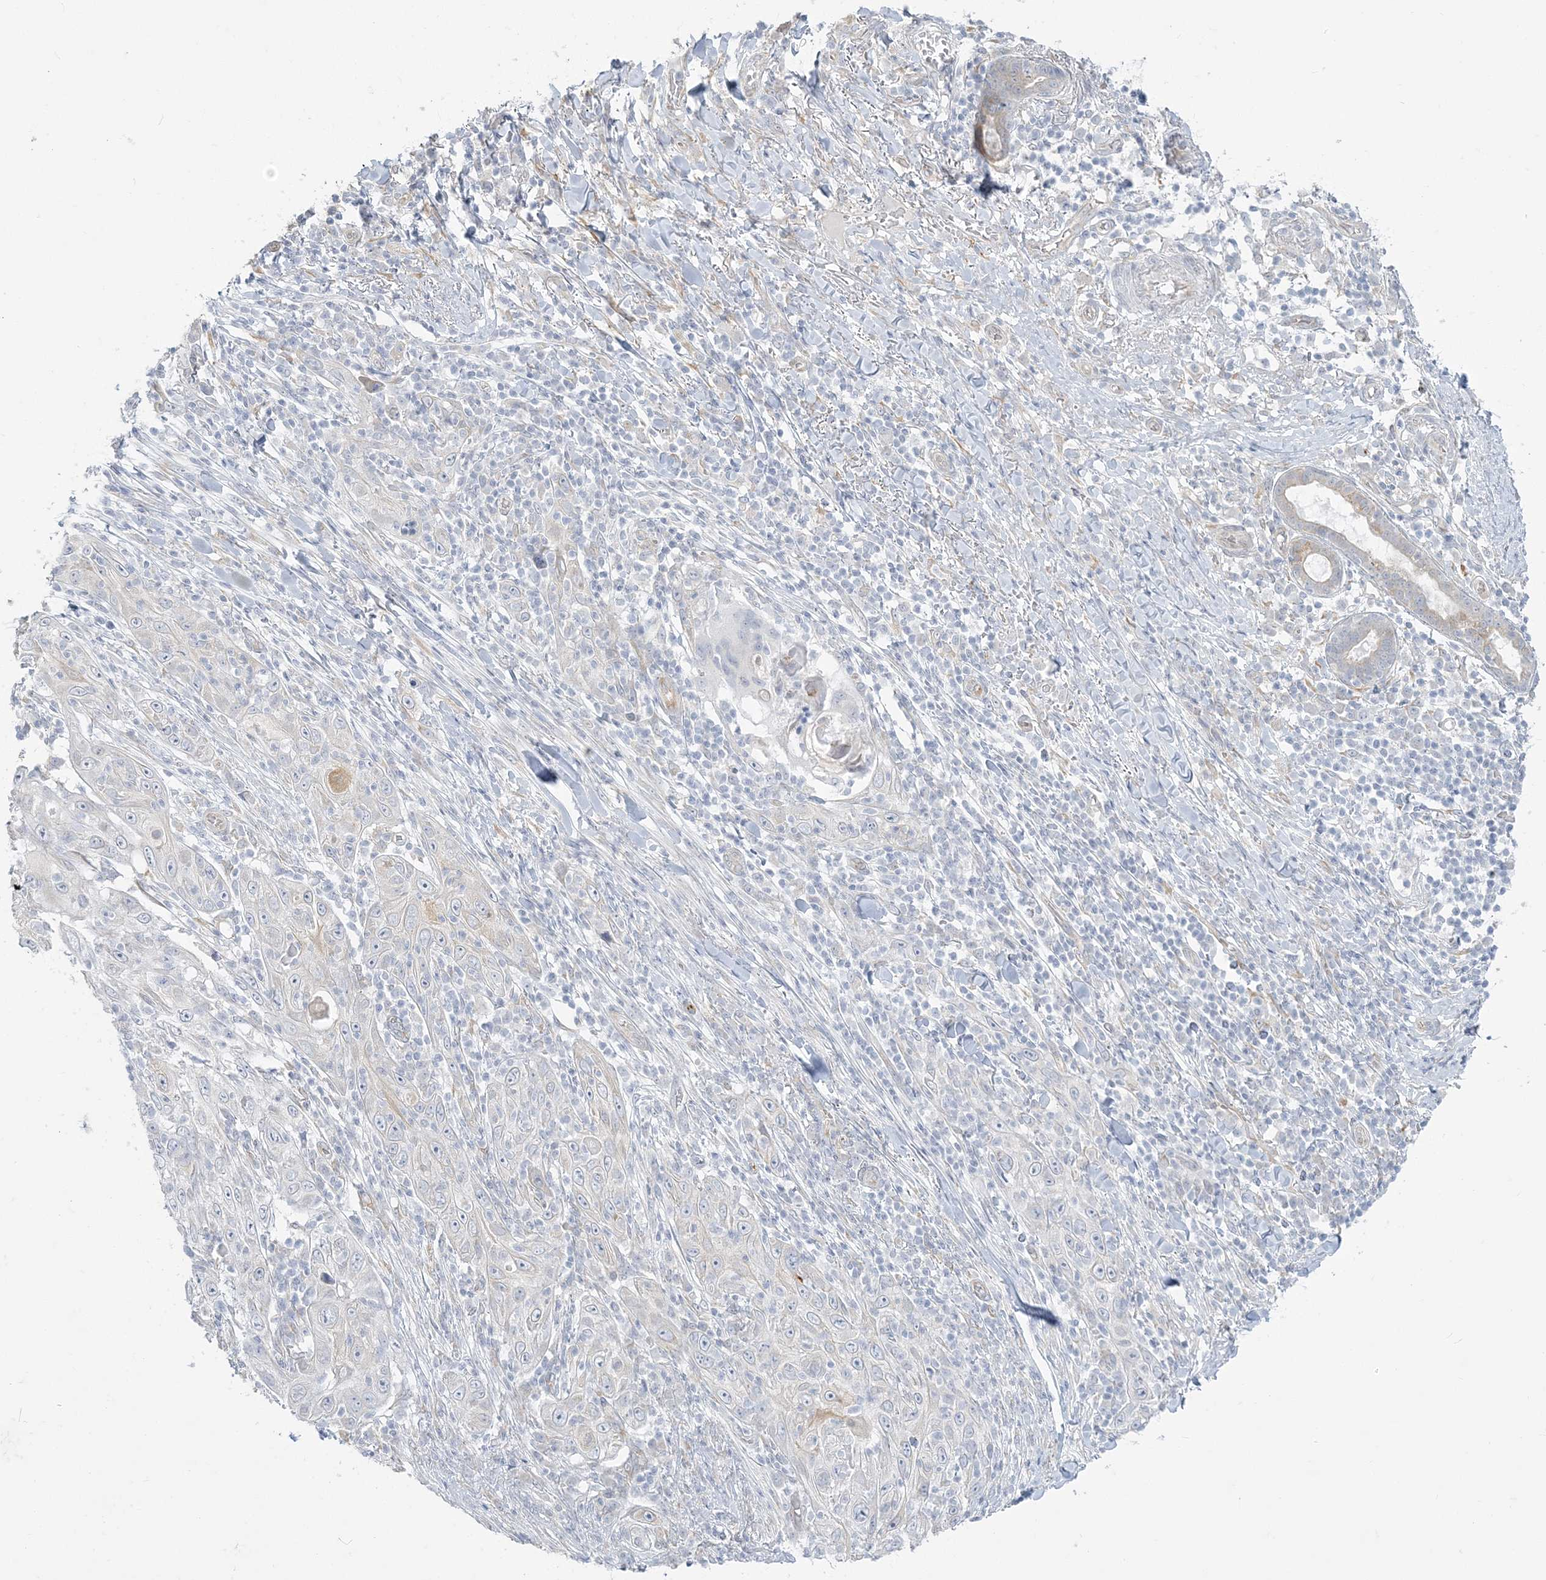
{"staining": {"intensity": "negative", "quantity": "none", "location": "none"}, "tissue": "skin cancer", "cell_type": "Tumor cells", "image_type": "cancer", "snomed": [{"axis": "morphology", "description": "Squamous cell carcinoma, NOS"}, {"axis": "topography", "description": "Skin"}], "caption": "A photomicrograph of squamous cell carcinoma (skin) stained for a protein displays no brown staining in tumor cells. (DAB (3,3'-diaminobenzidine) immunohistochemistry (IHC), high magnification).", "gene": "ZC3H6", "patient": {"sex": "female", "age": 88}}